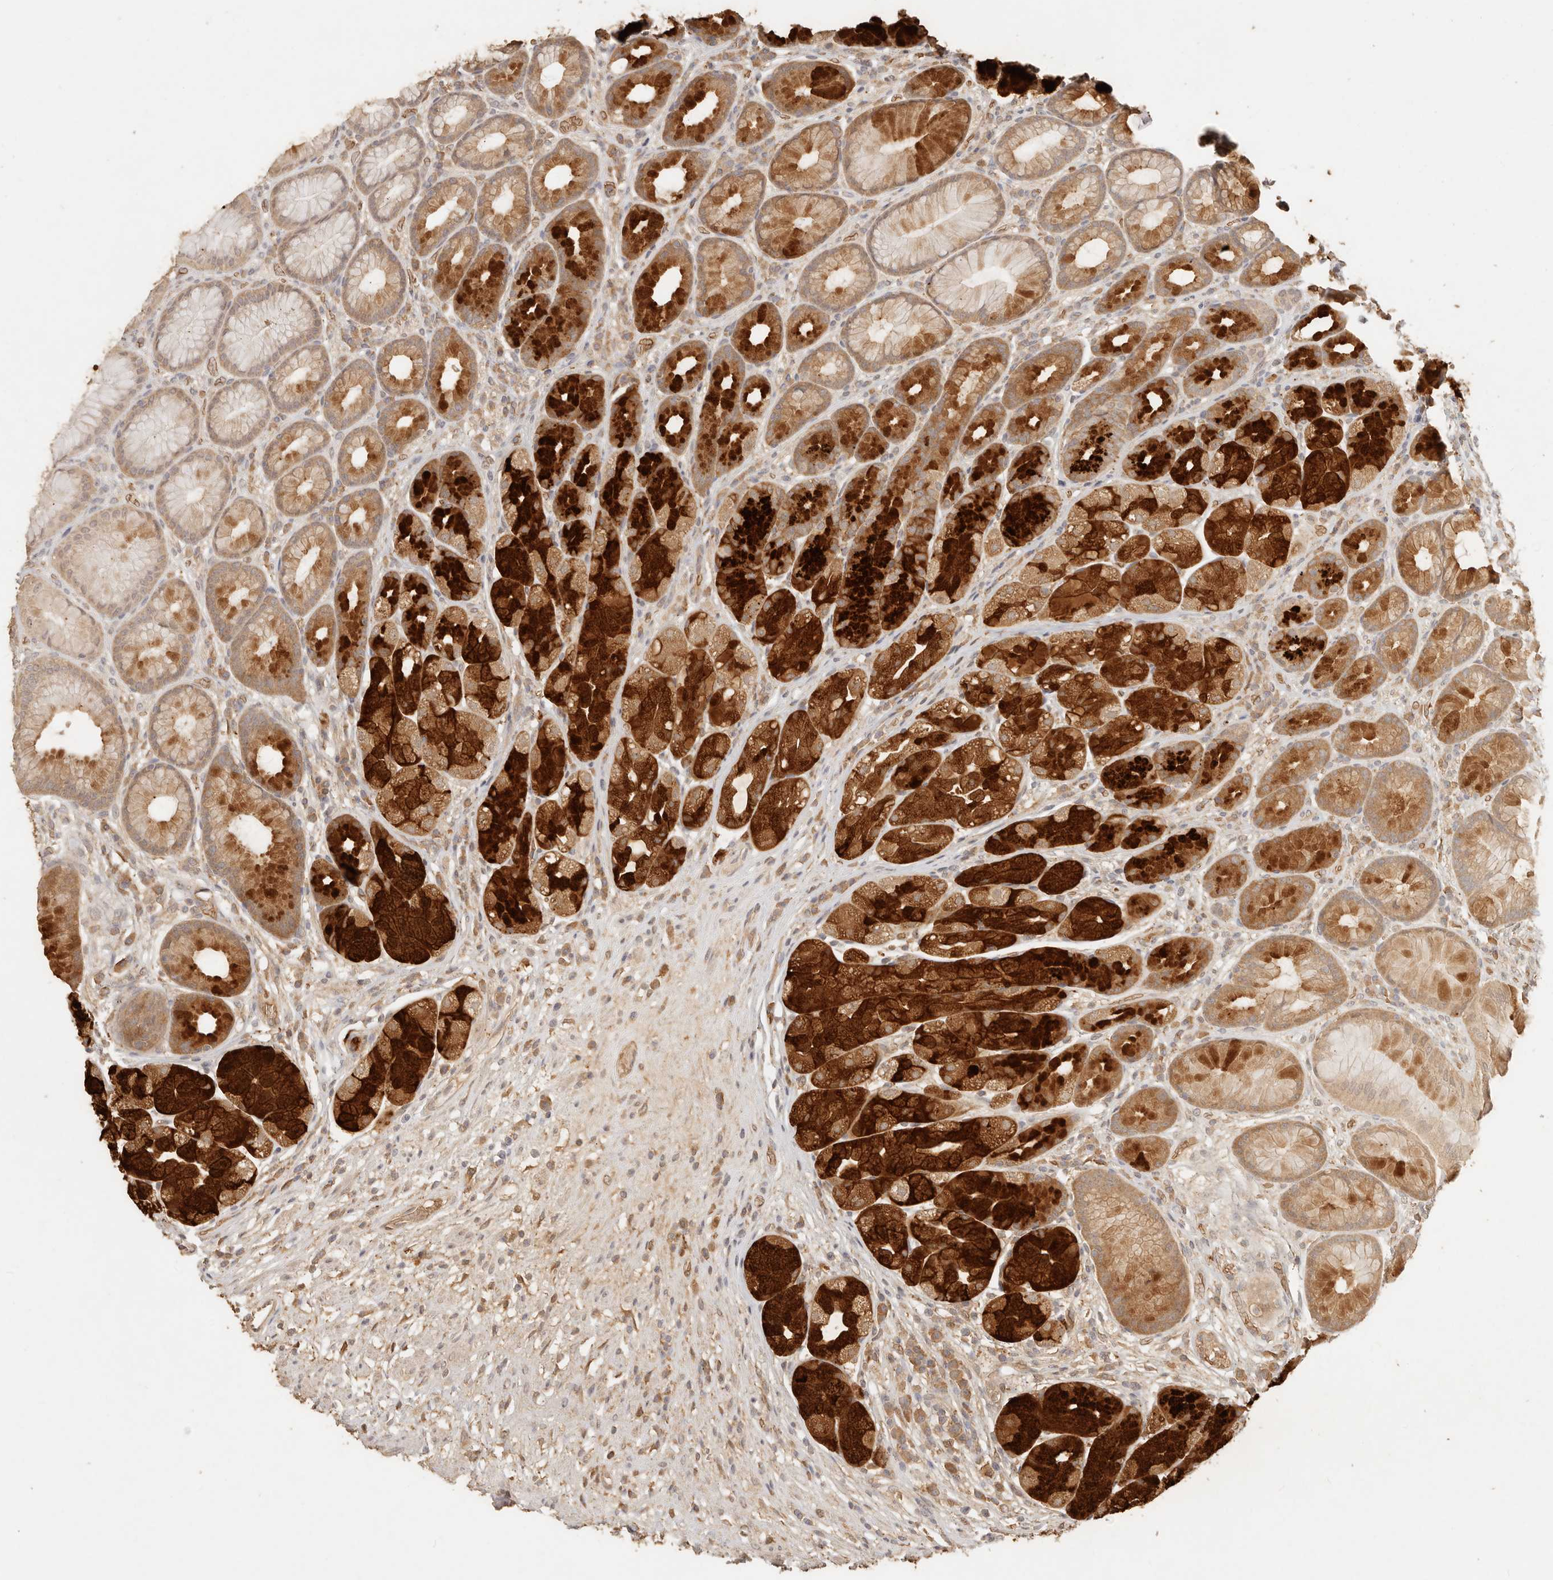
{"staining": {"intensity": "strong", "quantity": ">75%", "location": "cytoplasmic/membranous"}, "tissue": "stomach", "cell_type": "Glandular cells", "image_type": "normal", "snomed": [{"axis": "morphology", "description": "Normal tissue, NOS"}, {"axis": "topography", "description": "Stomach"}], "caption": "A brown stain labels strong cytoplasmic/membranous positivity of a protein in glandular cells of benign human stomach.", "gene": "INTS11", "patient": {"sex": "male", "age": 57}}